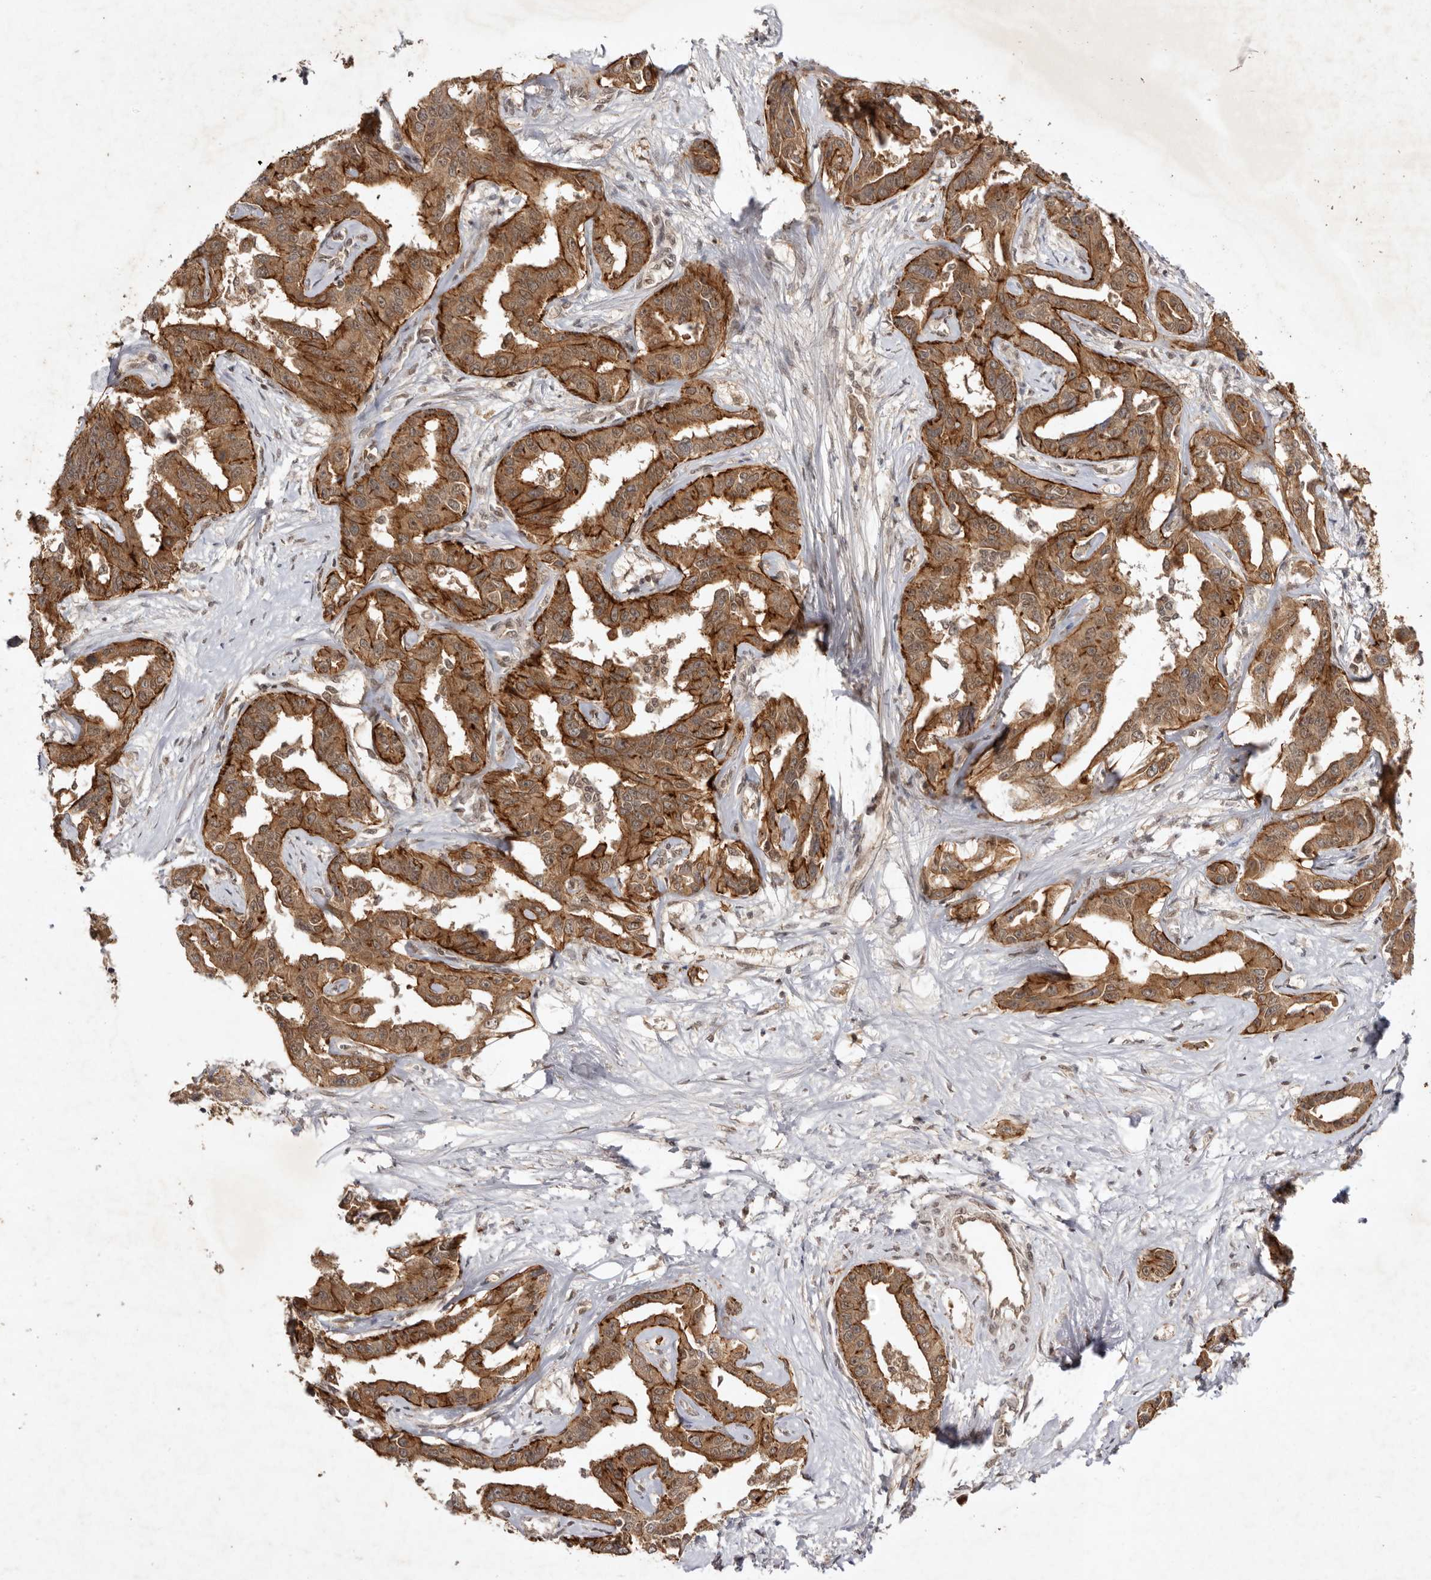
{"staining": {"intensity": "strong", "quantity": ">75%", "location": "cytoplasmic/membranous"}, "tissue": "liver cancer", "cell_type": "Tumor cells", "image_type": "cancer", "snomed": [{"axis": "morphology", "description": "Cholangiocarcinoma"}, {"axis": "topography", "description": "Liver"}], "caption": "Liver cancer stained with a brown dye displays strong cytoplasmic/membranous positive expression in about >75% of tumor cells.", "gene": "TARS2", "patient": {"sex": "male", "age": 59}}